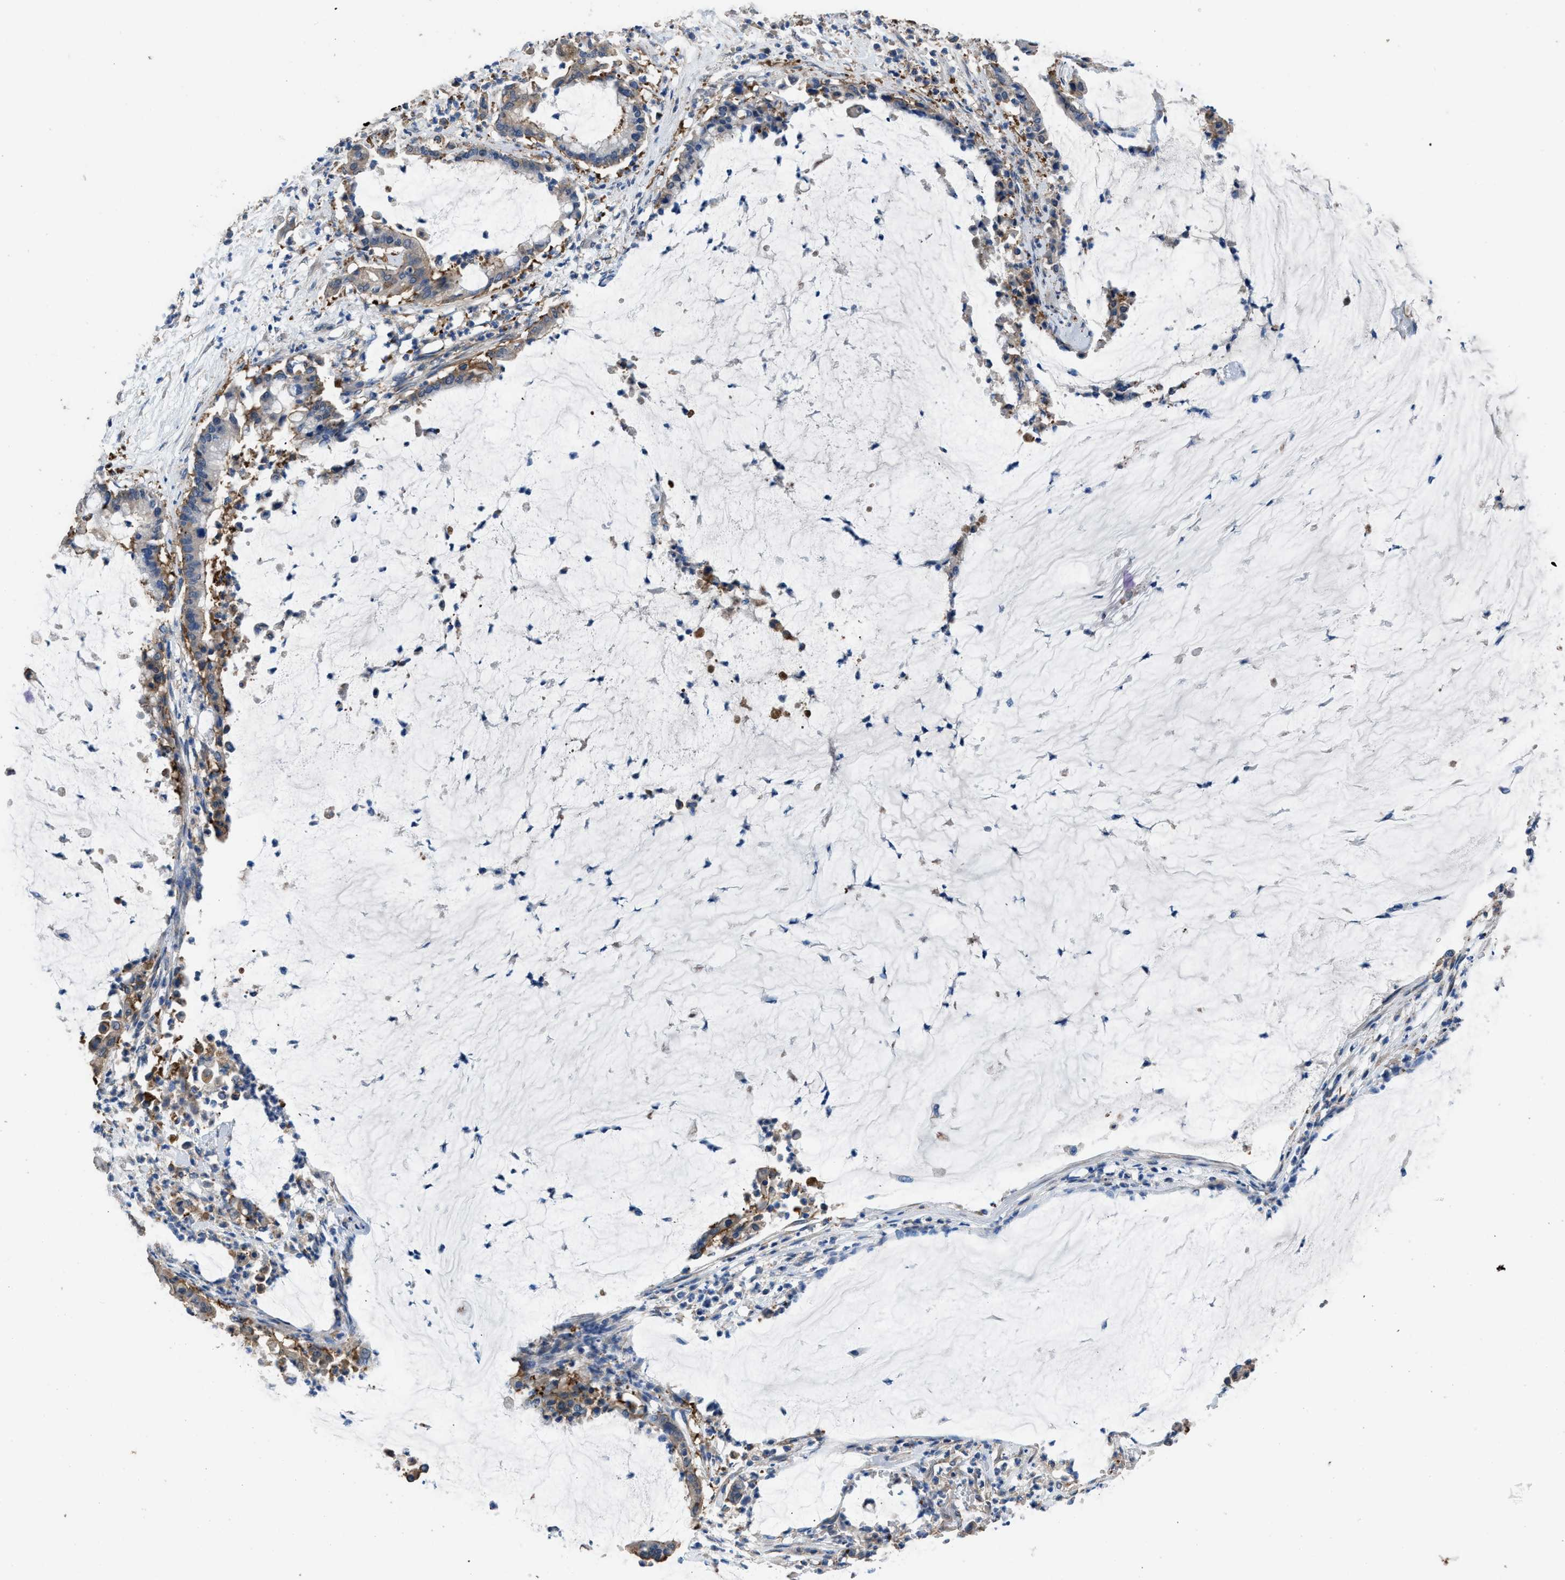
{"staining": {"intensity": "moderate", "quantity": "25%-75%", "location": "cytoplasmic/membranous"}, "tissue": "pancreatic cancer", "cell_type": "Tumor cells", "image_type": "cancer", "snomed": [{"axis": "morphology", "description": "Adenocarcinoma, NOS"}, {"axis": "topography", "description": "Pancreas"}], "caption": "Immunohistochemistry of pancreatic cancer reveals medium levels of moderate cytoplasmic/membranous positivity in approximately 25%-75% of tumor cells. The protein is shown in brown color, while the nuclei are stained blue.", "gene": "ITSN1", "patient": {"sex": "male", "age": 41}}